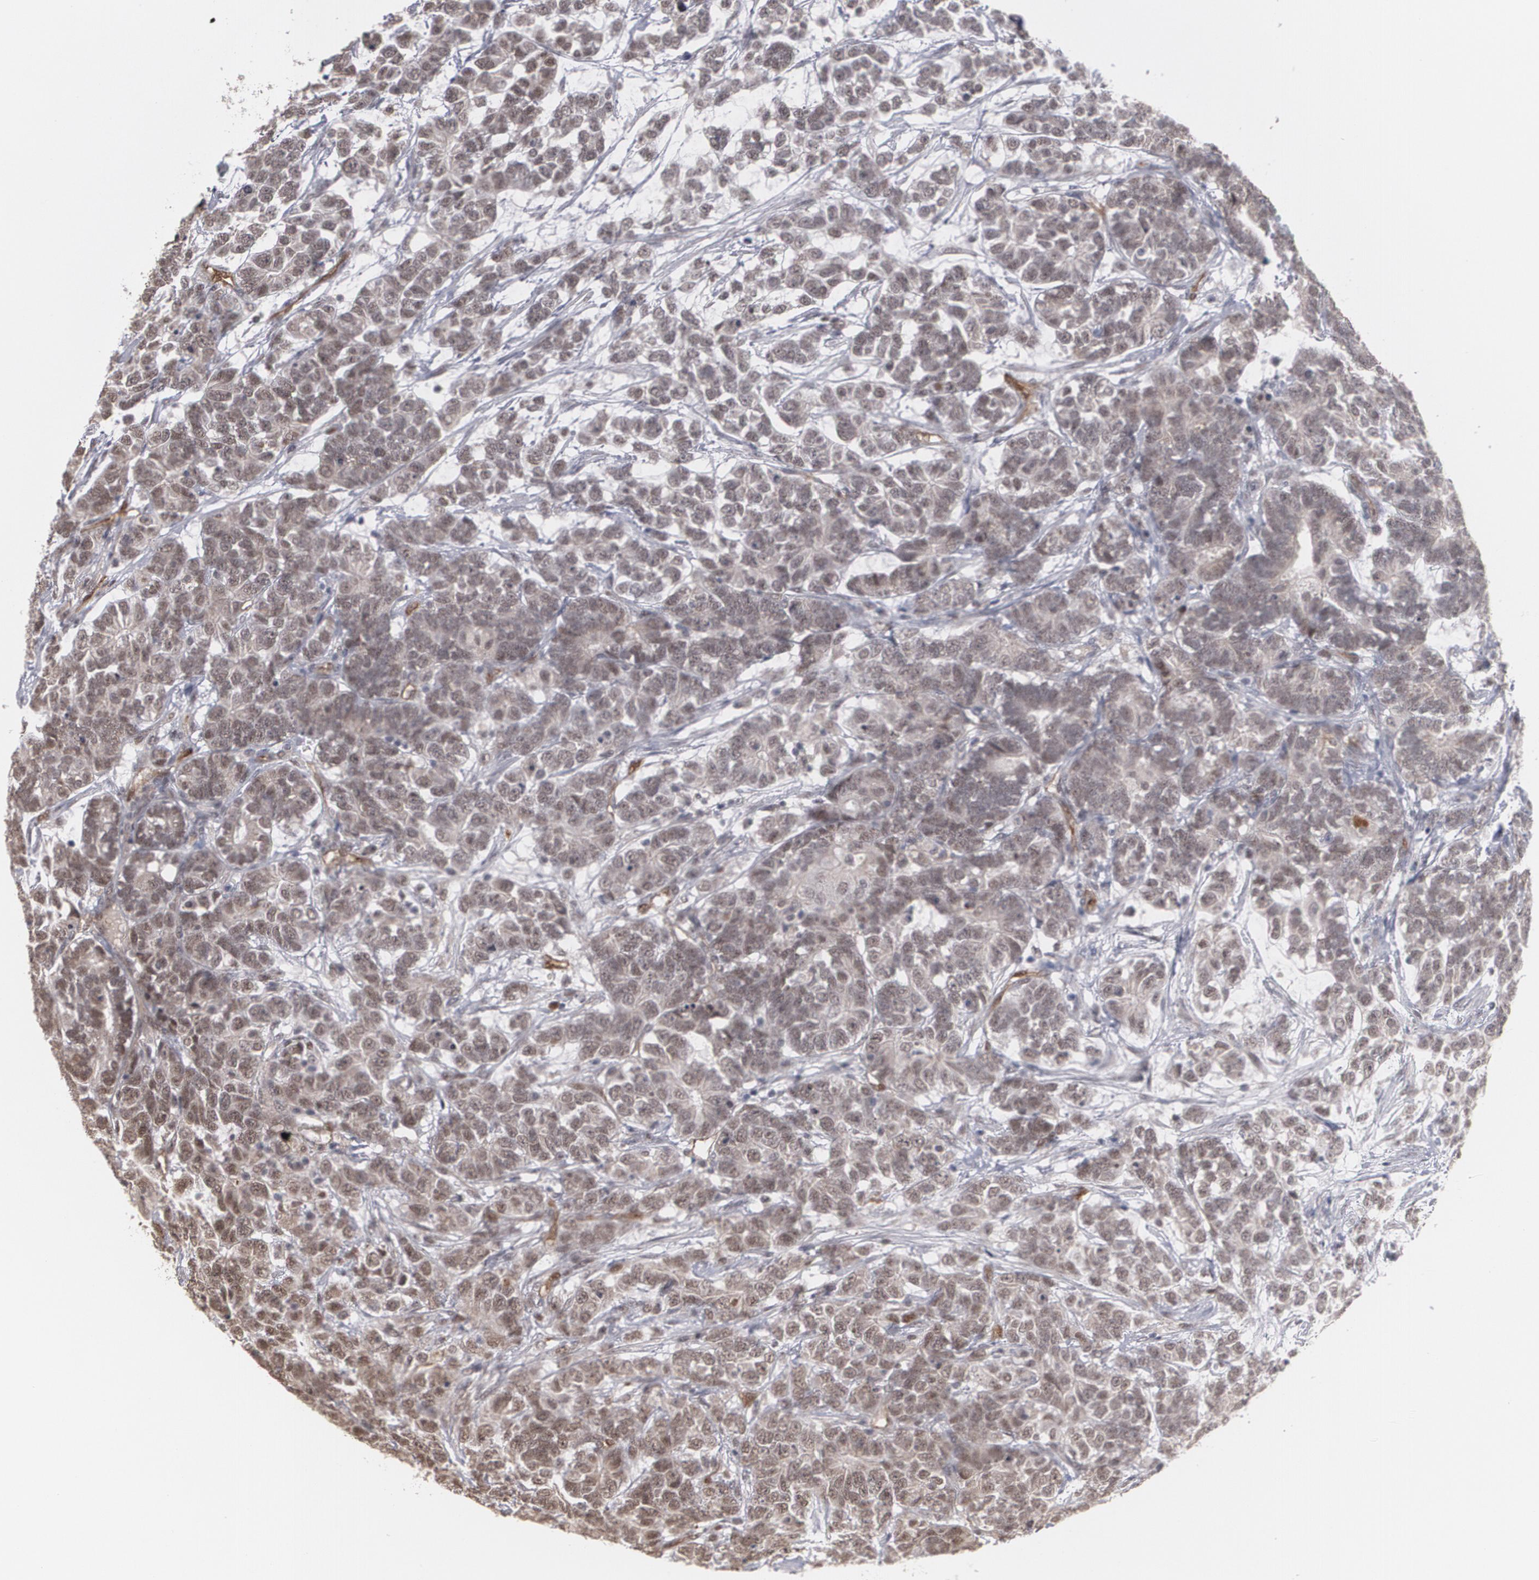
{"staining": {"intensity": "weak", "quantity": ">75%", "location": "nuclear"}, "tissue": "testis cancer", "cell_type": "Tumor cells", "image_type": "cancer", "snomed": [{"axis": "morphology", "description": "Carcinoma, Embryonal, NOS"}, {"axis": "topography", "description": "Testis"}], "caption": "Protein expression analysis of human testis embryonal carcinoma reveals weak nuclear staining in approximately >75% of tumor cells. (Brightfield microscopy of DAB IHC at high magnification).", "gene": "ZNF75A", "patient": {"sex": "male", "age": 26}}